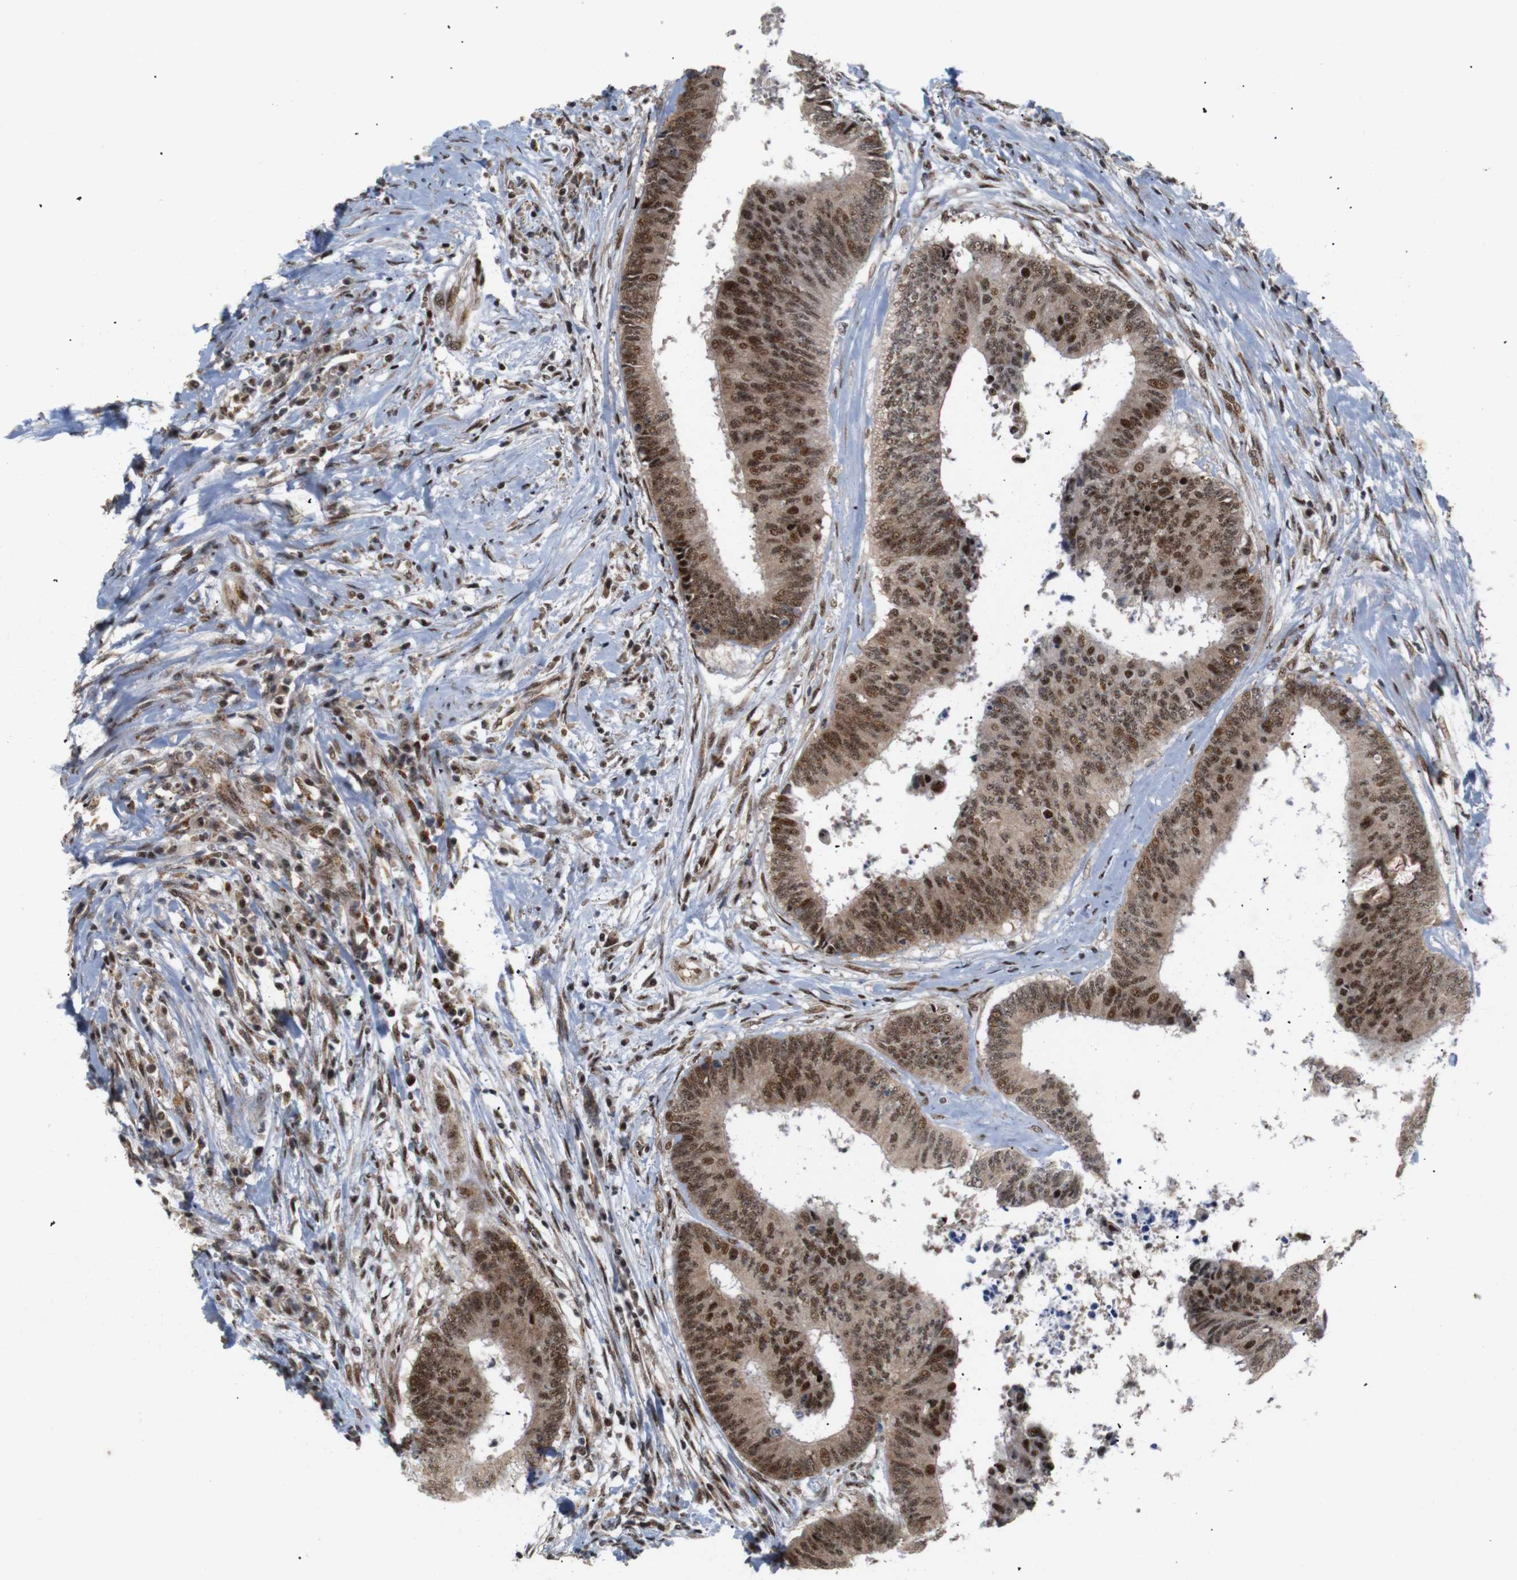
{"staining": {"intensity": "moderate", "quantity": ">75%", "location": "cytoplasmic/membranous,nuclear"}, "tissue": "colorectal cancer", "cell_type": "Tumor cells", "image_type": "cancer", "snomed": [{"axis": "morphology", "description": "Adenocarcinoma, NOS"}, {"axis": "topography", "description": "Rectum"}], "caption": "An immunohistochemistry (IHC) micrograph of neoplastic tissue is shown. Protein staining in brown labels moderate cytoplasmic/membranous and nuclear positivity in colorectal cancer (adenocarcinoma) within tumor cells. Using DAB (3,3'-diaminobenzidine) (brown) and hematoxylin (blue) stains, captured at high magnification using brightfield microscopy.", "gene": "PYM1", "patient": {"sex": "male", "age": 72}}